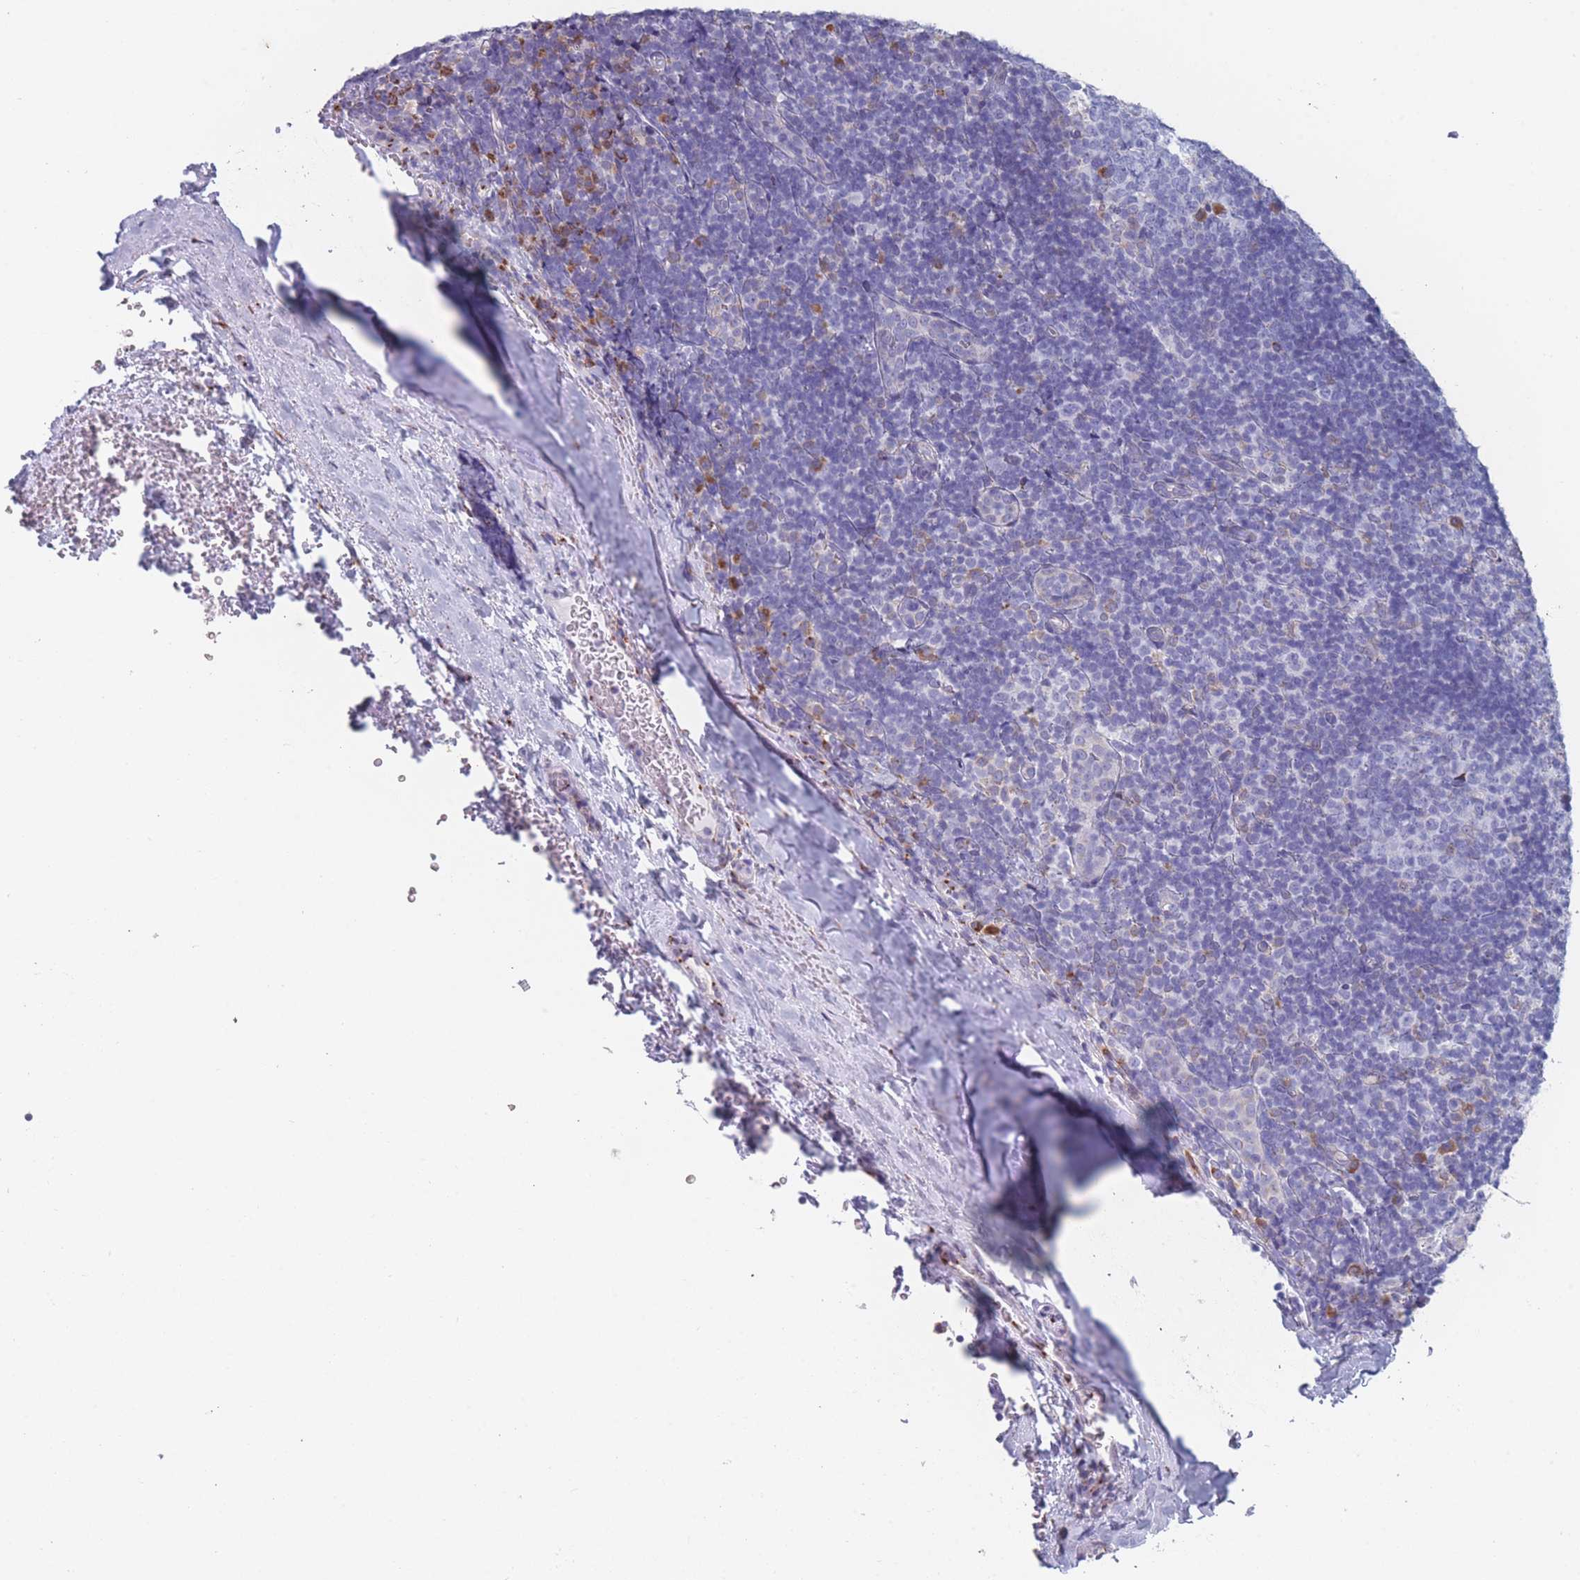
{"staining": {"intensity": "moderate", "quantity": "<25%", "location": "cytoplasmic/membranous"}, "tissue": "tonsil", "cell_type": "Germinal center cells", "image_type": "normal", "snomed": [{"axis": "morphology", "description": "Normal tissue, NOS"}, {"axis": "topography", "description": "Tonsil"}], "caption": "IHC image of unremarkable tonsil stained for a protein (brown), which demonstrates low levels of moderate cytoplasmic/membranous expression in approximately <25% of germinal center cells.", "gene": "TMED10", "patient": {"sex": "male", "age": 17}}